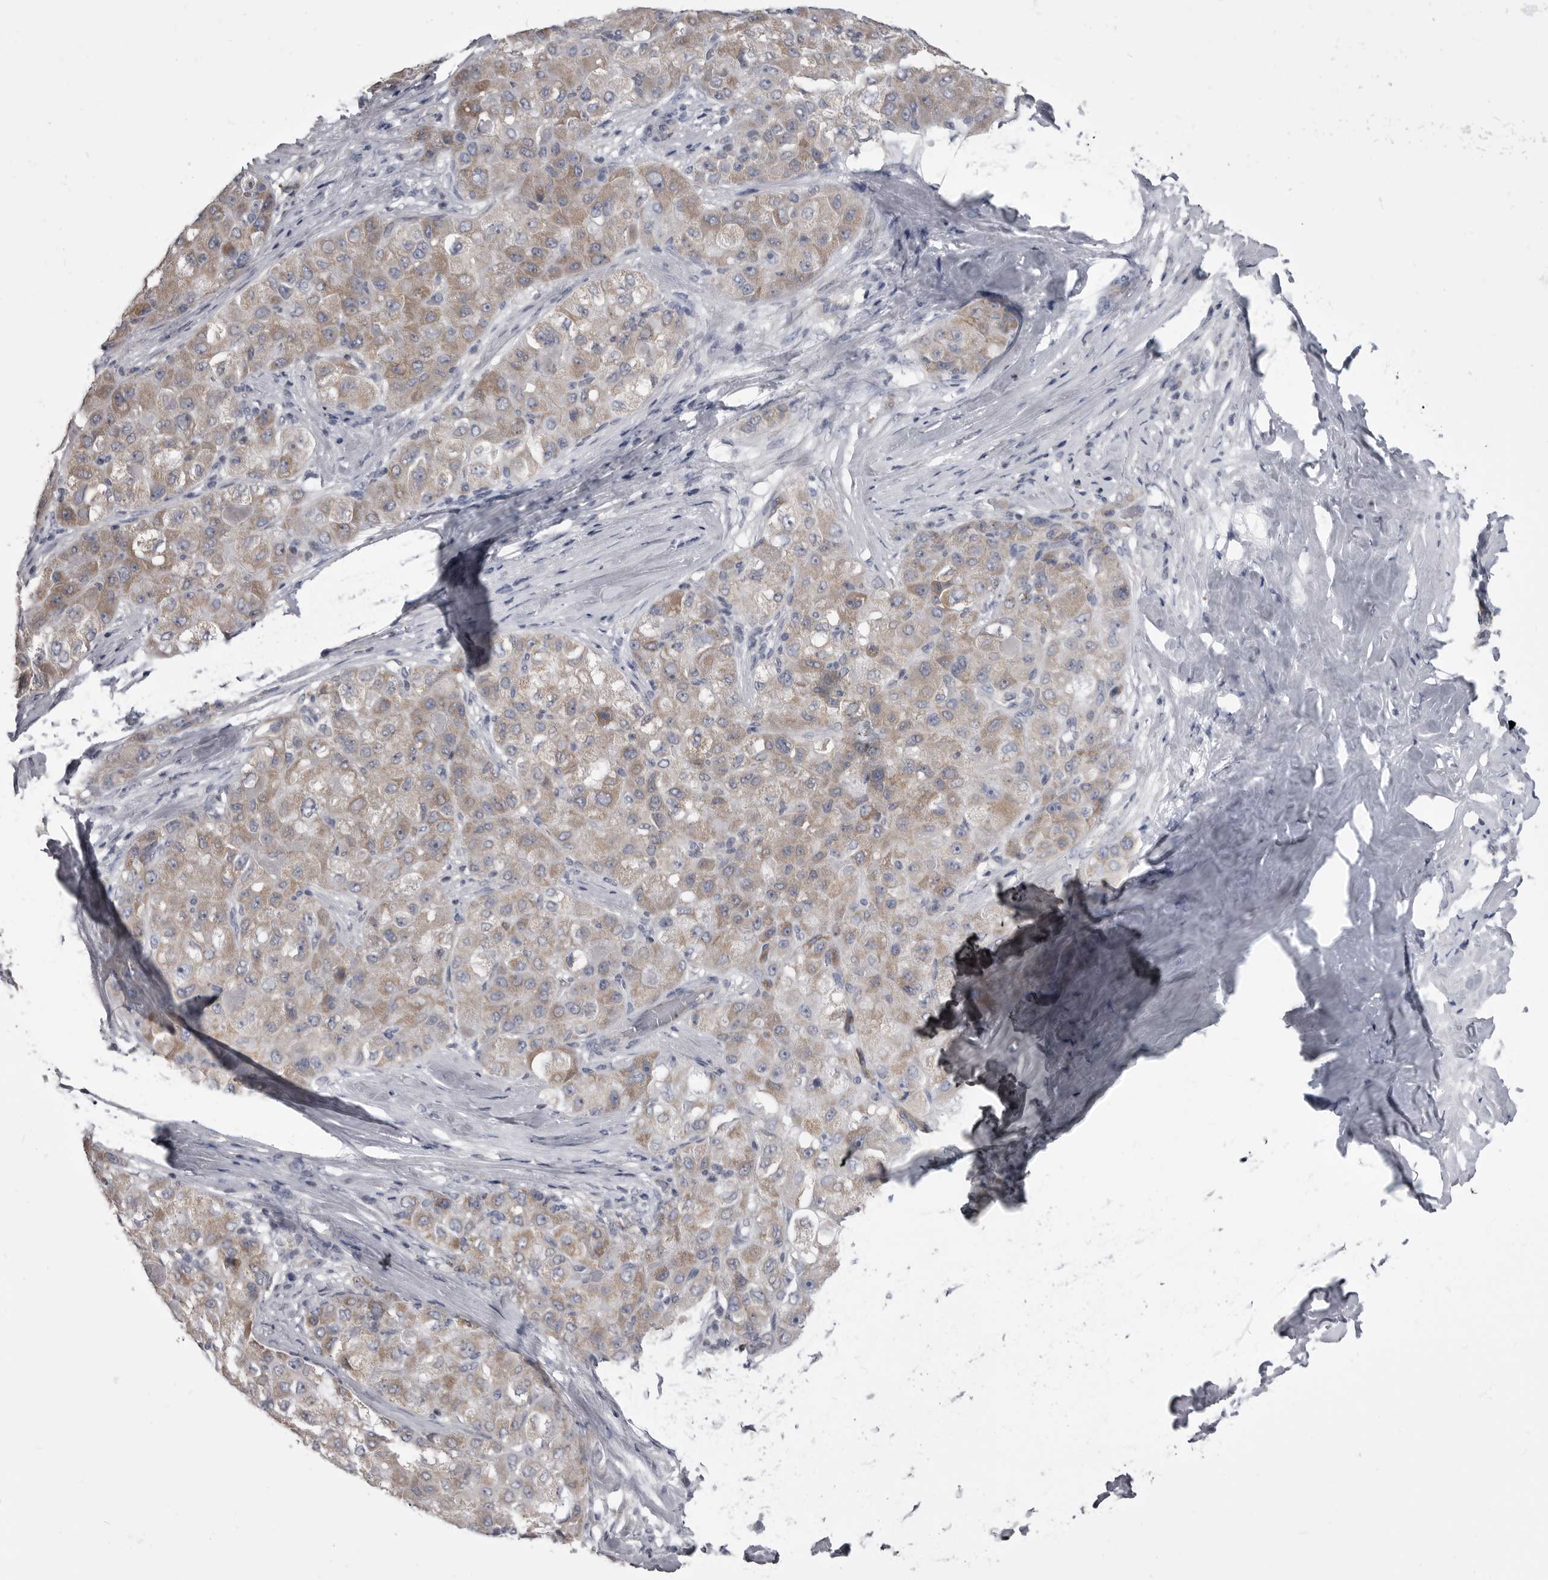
{"staining": {"intensity": "moderate", "quantity": ">75%", "location": "cytoplasmic/membranous"}, "tissue": "liver cancer", "cell_type": "Tumor cells", "image_type": "cancer", "snomed": [{"axis": "morphology", "description": "Carcinoma, Hepatocellular, NOS"}, {"axis": "topography", "description": "Liver"}], "caption": "Immunohistochemical staining of human liver hepatocellular carcinoma exhibits medium levels of moderate cytoplasmic/membranous expression in approximately >75% of tumor cells.", "gene": "OPLAH", "patient": {"sex": "male", "age": 80}}